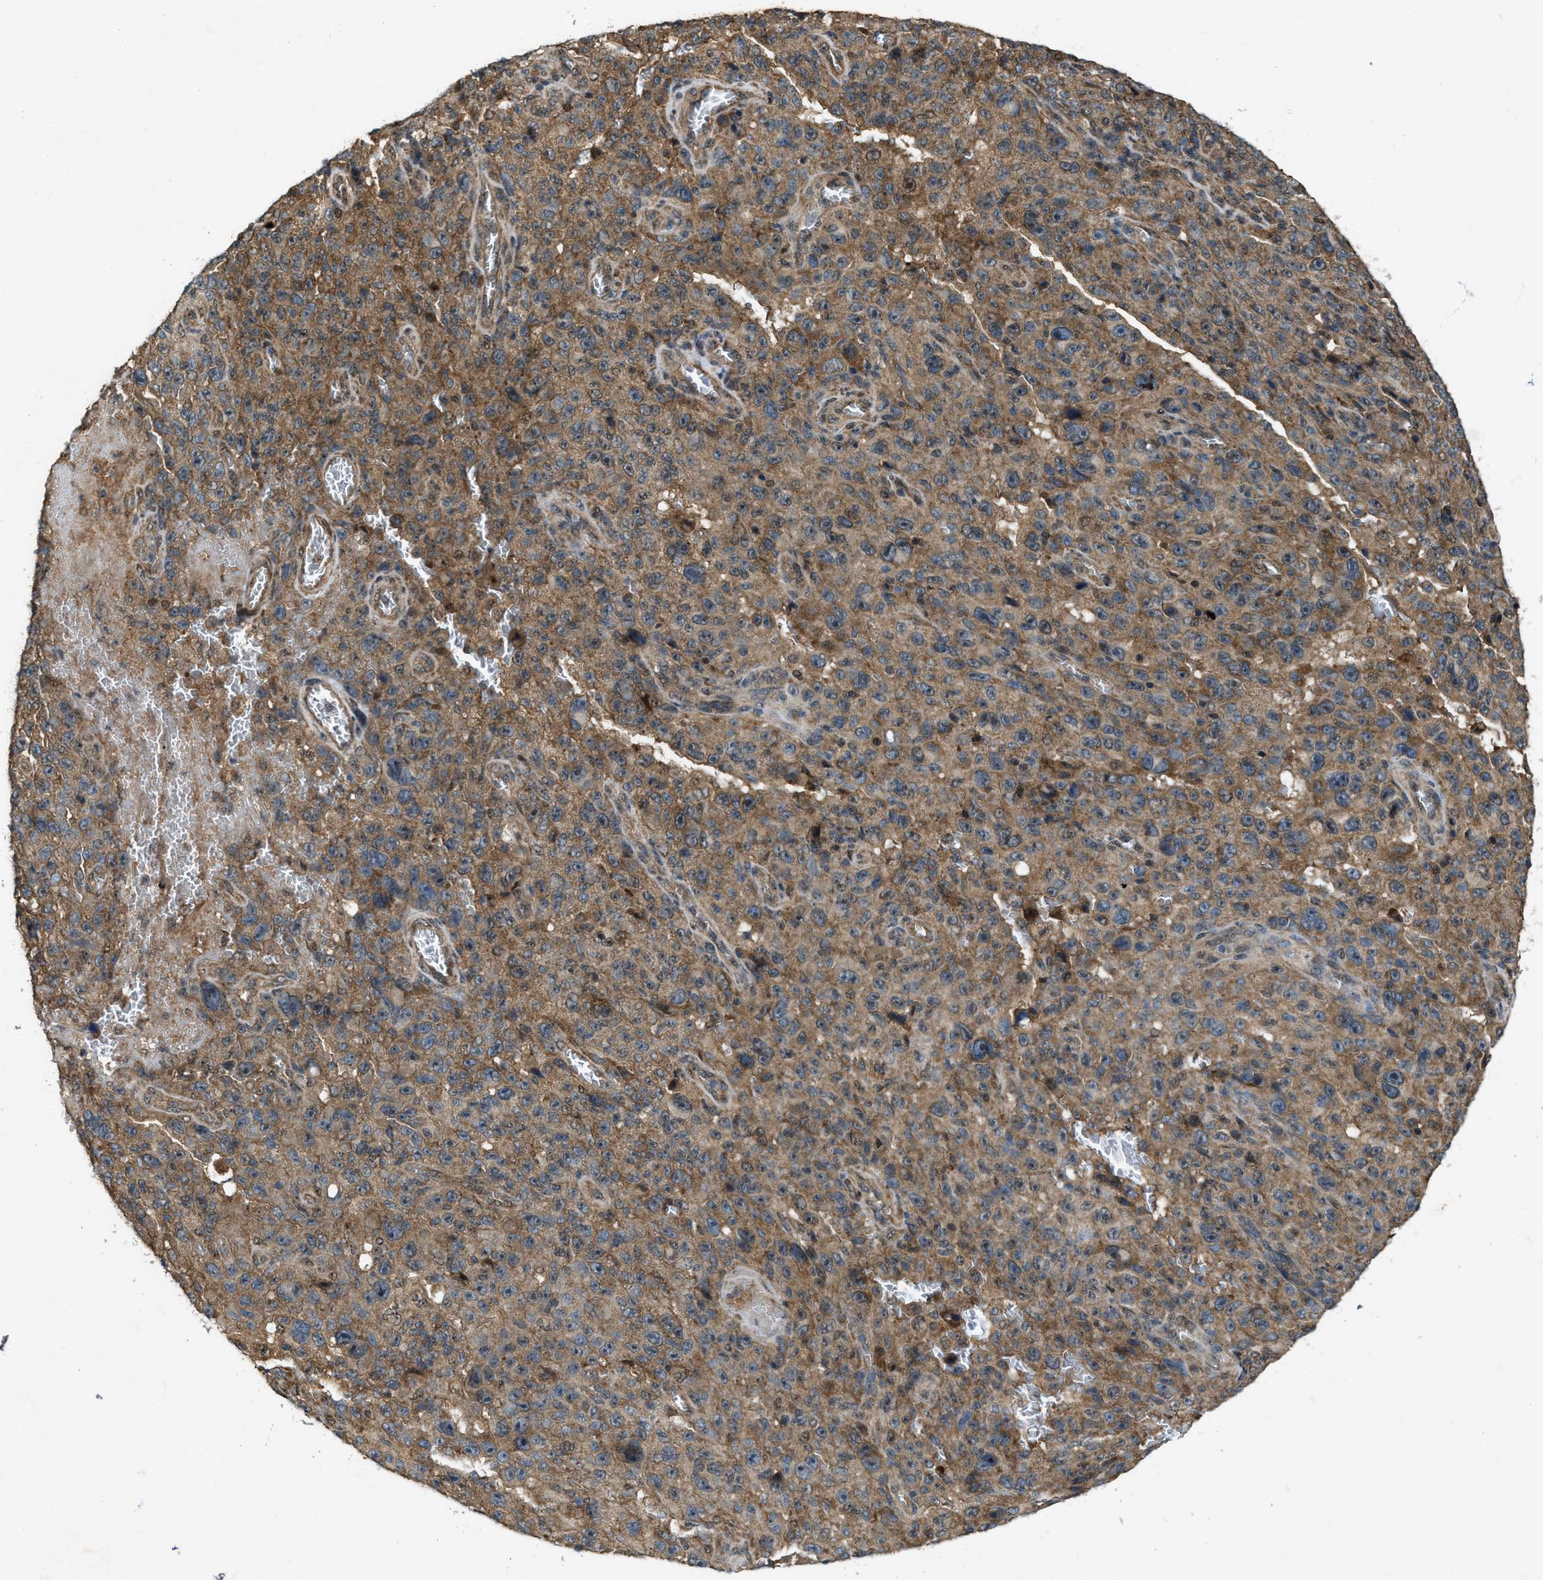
{"staining": {"intensity": "moderate", "quantity": ">75%", "location": "cytoplasmic/membranous"}, "tissue": "melanoma", "cell_type": "Tumor cells", "image_type": "cancer", "snomed": [{"axis": "morphology", "description": "Malignant melanoma, NOS"}, {"axis": "topography", "description": "Skin"}], "caption": "Melanoma tissue shows moderate cytoplasmic/membranous positivity in approximately >75% of tumor cells, visualized by immunohistochemistry.", "gene": "PDP2", "patient": {"sex": "female", "age": 82}}